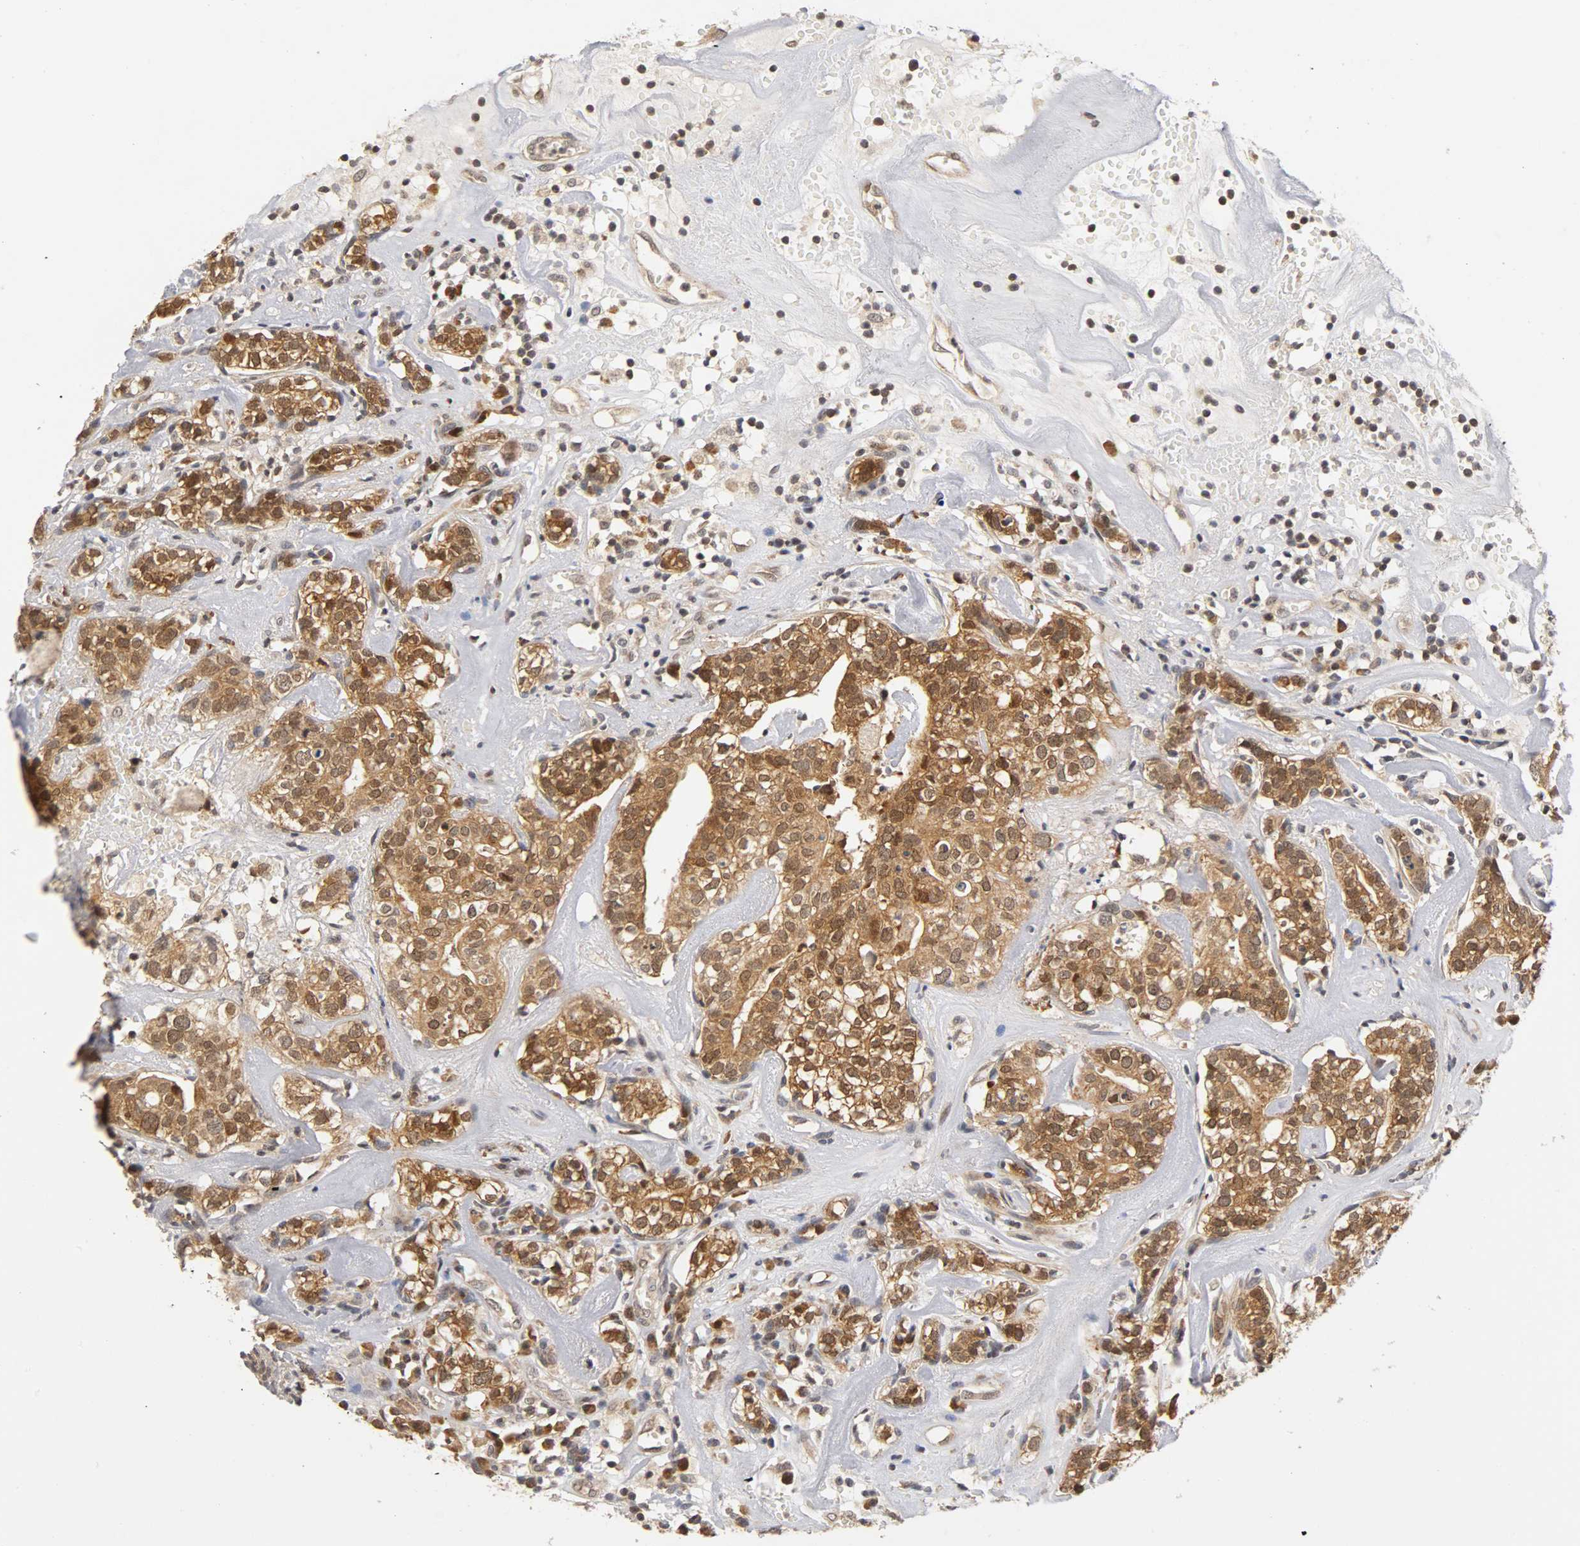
{"staining": {"intensity": "strong", "quantity": ">75%", "location": "cytoplasmic/membranous,nuclear"}, "tissue": "head and neck cancer", "cell_type": "Tumor cells", "image_type": "cancer", "snomed": [{"axis": "morphology", "description": "Adenocarcinoma, NOS"}, {"axis": "topography", "description": "Salivary gland"}, {"axis": "topography", "description": "Head-Neck"}], "caption": "IHC (DAB (3,3'-diaminobenzidine)) staining of head and neck adenocarcinoma reveals strong cytoplasmic/membranous and nuclear protein staining in approximately >75% of tumor cells. (IHC, brightfield microscopy, high magnification).", "gene": "UBE2M", "patient": {"sex": "female", "age": 65}}